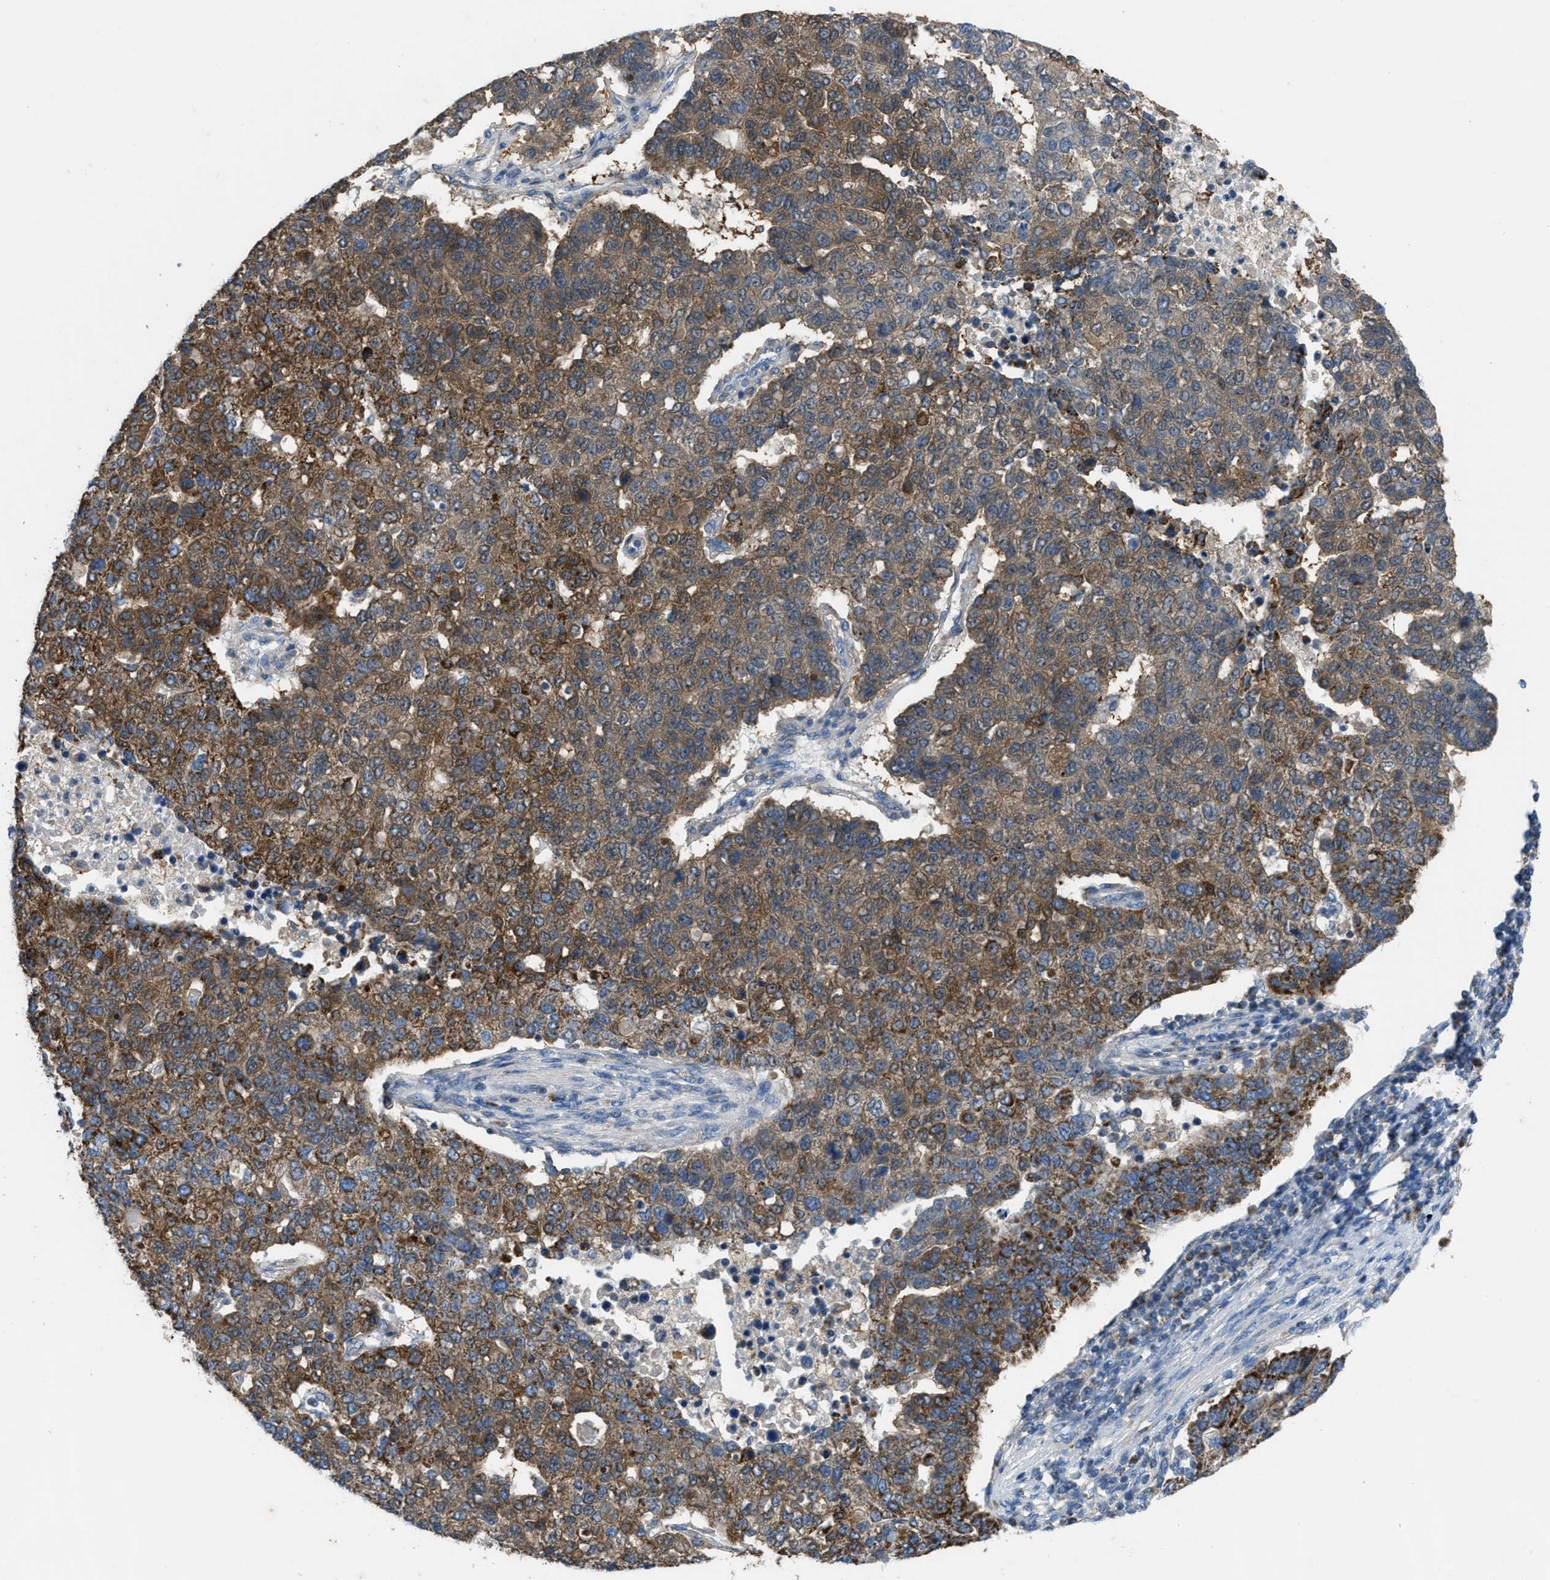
{"staining": {"intensity": "strong", "quantity": ">75%", "location": "cytoplasmic/membranous"}, "tissue": "pancreatic cancer", "cell_type": "Tumor cells", "image_type": "cancer", "snomed": [{"axis": "morphology", "description": "Adenocarcinoma, NOS"}, {"axis": "topography", "description": "Pancreas"}], "caption": "Pancreatic adenocarcinoma stained with immunohistochemistry (IHC) demonstrates strong cytoplasmic/membranous staining in about >75% of tumor cells.", "gene": "ETFB", "patient": {"sex": "female", "age": 61}}